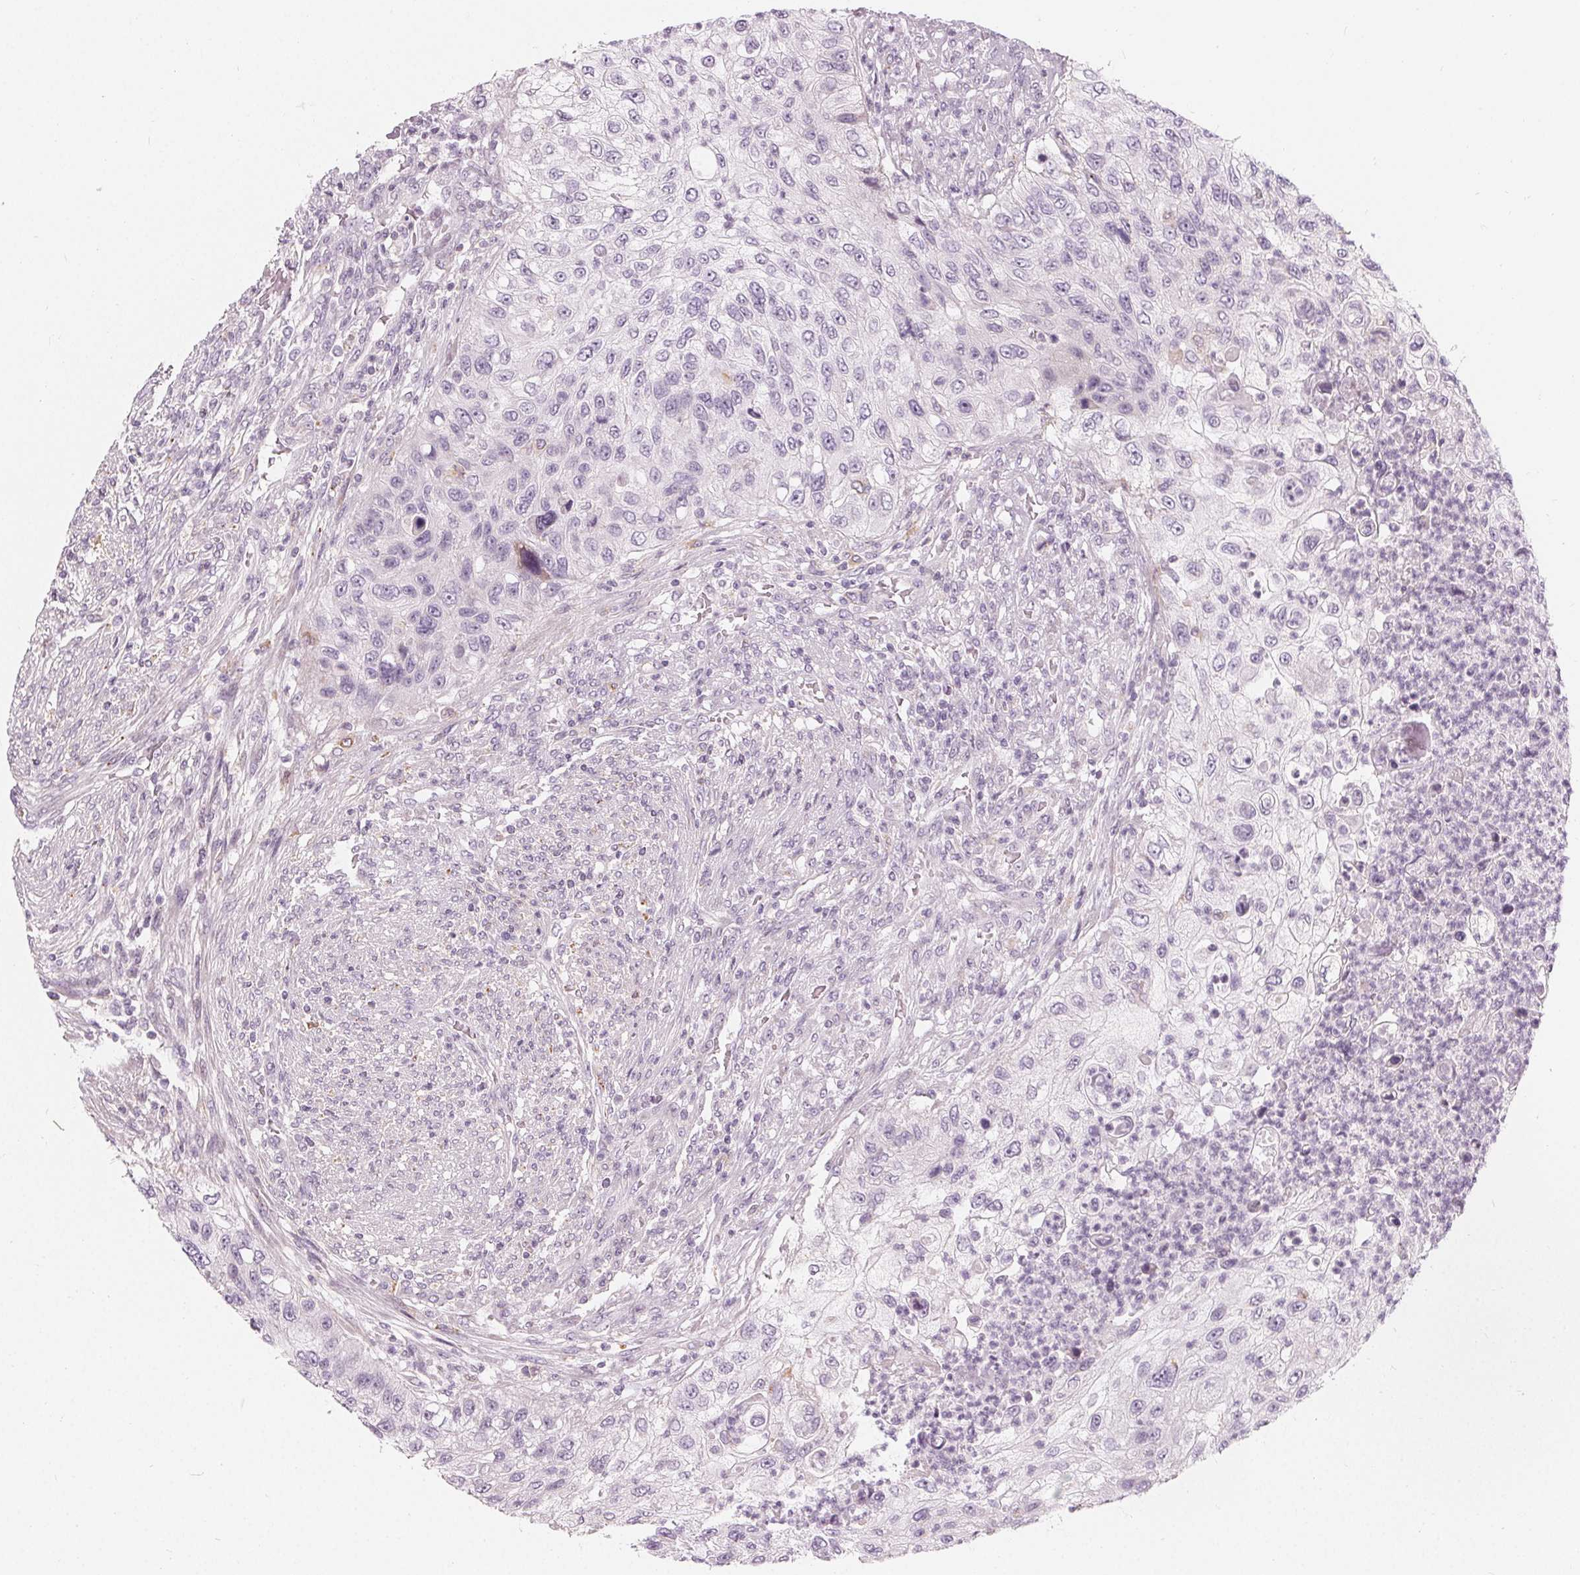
{"staining": {"intensity": "negative", "quantity": "none", "location": "none"}, "tissue": "urothelial cancer", "cell_type": "Tumor cells", "image_type": "cancer", "snomed": [{"axis": "morphology", "description": "Urothelial carcinoma, High grade"}, {"axis": "topography", "description": "Urinary bladder"}], "caption": "High power microscopy photomicrograph of an IHC image of urothelial cancer, revealing no significant staining in tumor cells.", "gene": "HOPX", "patient": {"sex": "female", "age": 60}}